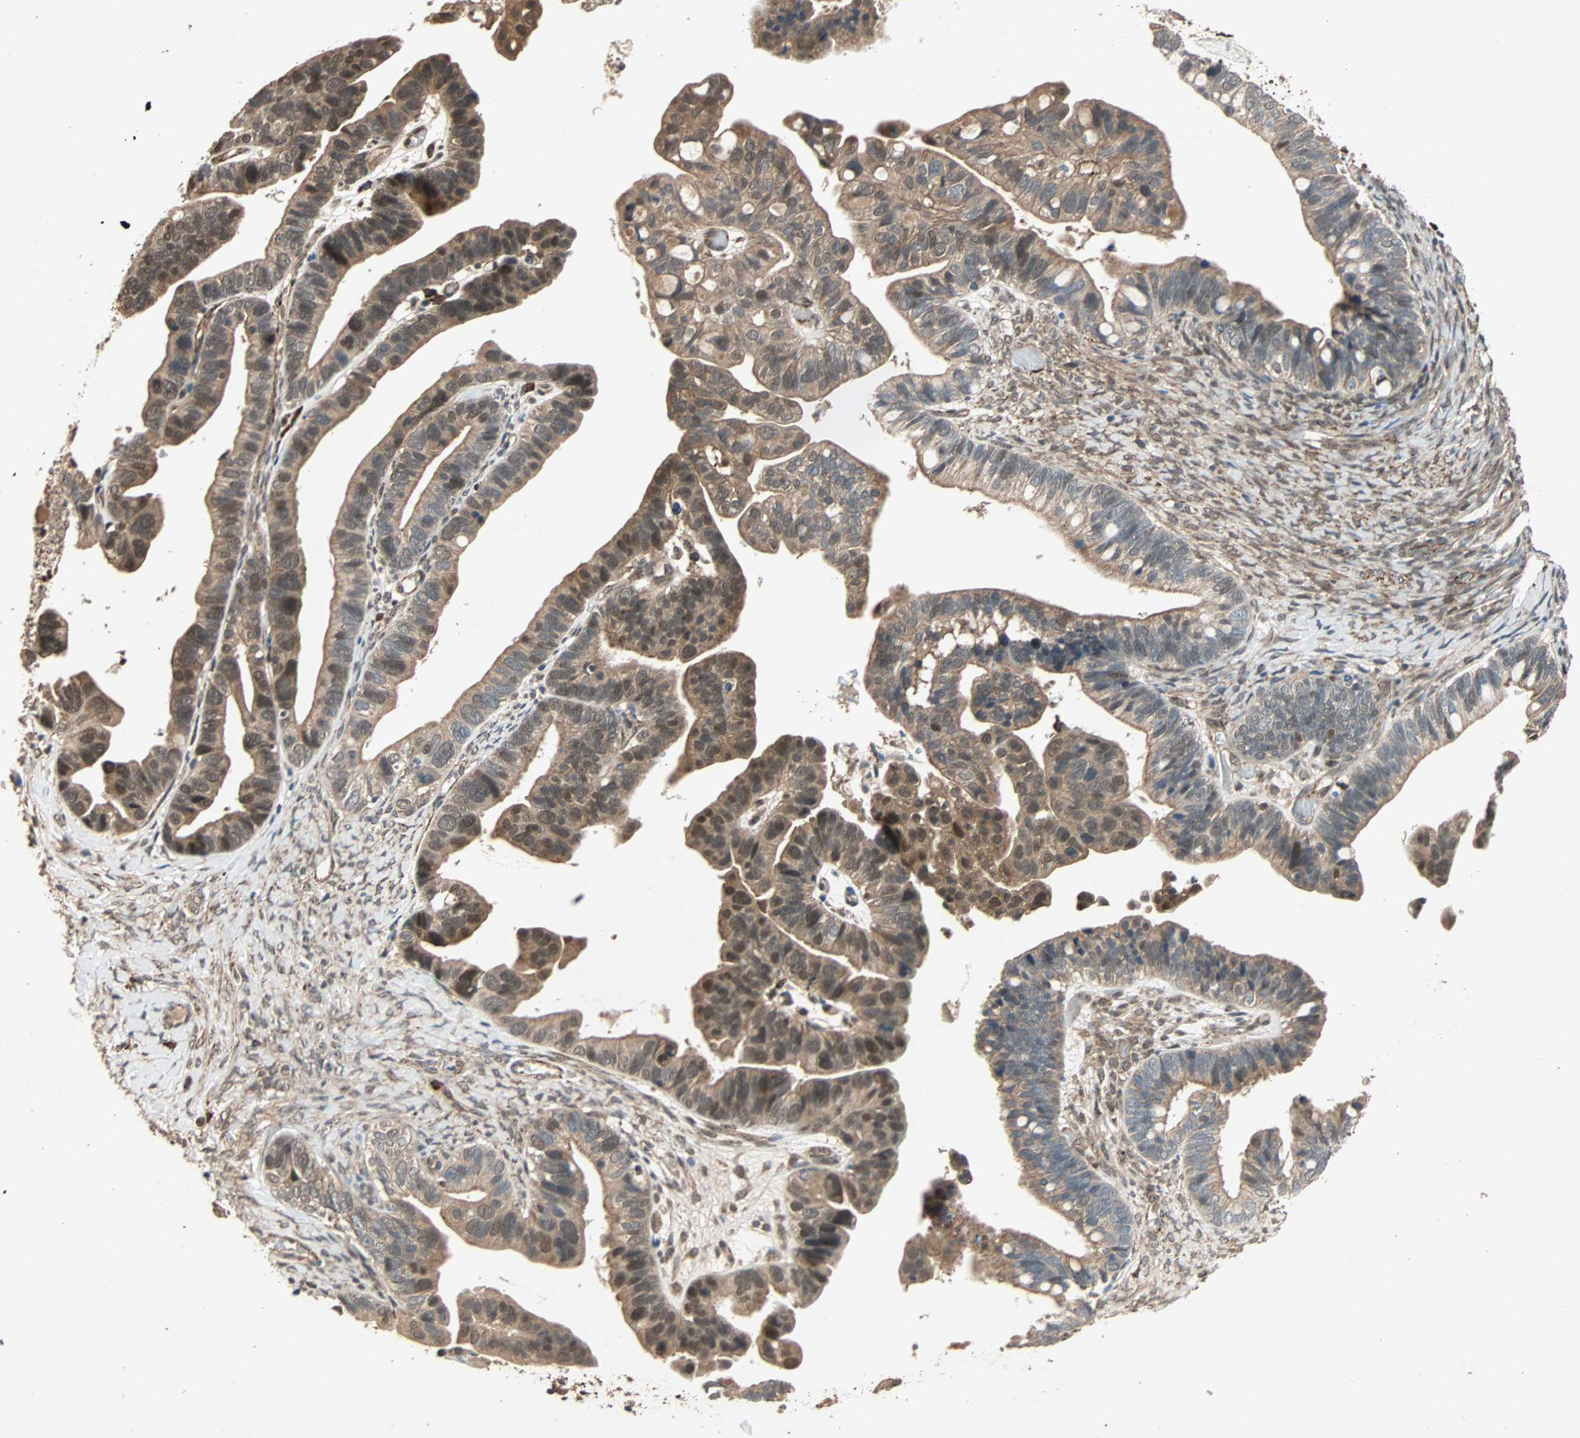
{"staining": {"intensity": "moderate", "quantity": "25%-75%", "location": "cytoplasmic/membranous,nuclear"}, "tissue": "ovarian cancer", "cell_type": "Tumor cells", "image_type": "cancer", "snomed": [{"axis": "morphology", "description": "Cystadenocarcinoma, serous, NOS"}, {"axis": "topography", "description": "Ovary"}], "caption": "This is an image of immunohistochemistry (IHC) staining of ovarian serous cystadenocarcinoma, which shows moderate expression in the cytoplasmic/membranous and nuclear of tumor cells.", "gene": "QSER1", "patient": {"sex": "female", "age": 56}}